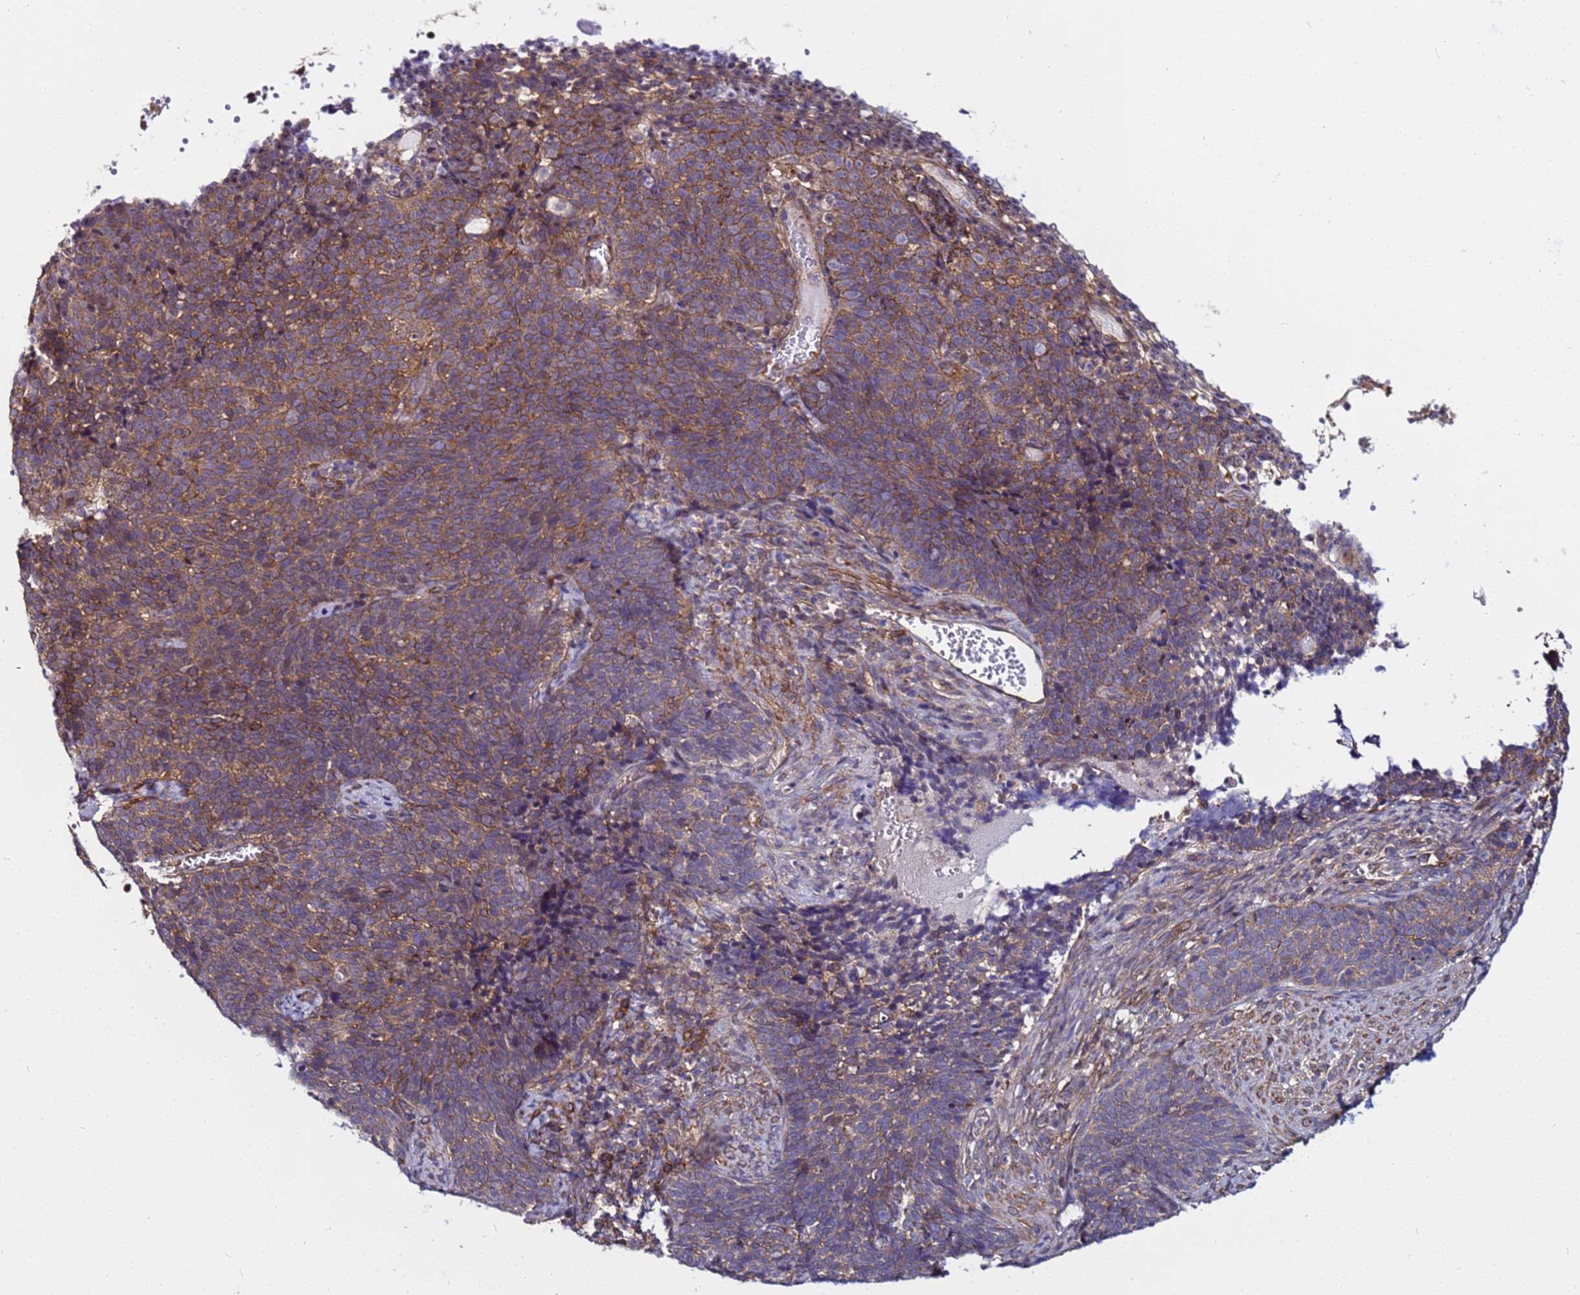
{"staining": {"intensity": "moderate", "quantity": ">75%", "location": "cytoplasmic/membranous"}, "tissue": "cervical cancer", "cell_type": "Tumor cells", "image_type": "cancer", "snomed": [{"axis": "morphology", "description": "Normal tissue, NOS"}, {"axis": "morphology", "description": "Squamous cell carcinoma, NOS"}, {"axis": "topography", "description": "Cervix"}], "caption": "Squamous cell carcinoma (cervical) stained with DAB (3,3'-diaminobenzidine) IHC displays medium levels of moderate cytoplasmic/membranous expression in about >75% of tumor cells. (DAB IHC, brown staining for protein, blue staining for nuclei).", "gene": "STK38", "patient": {"sex": "female", "age": 39}}